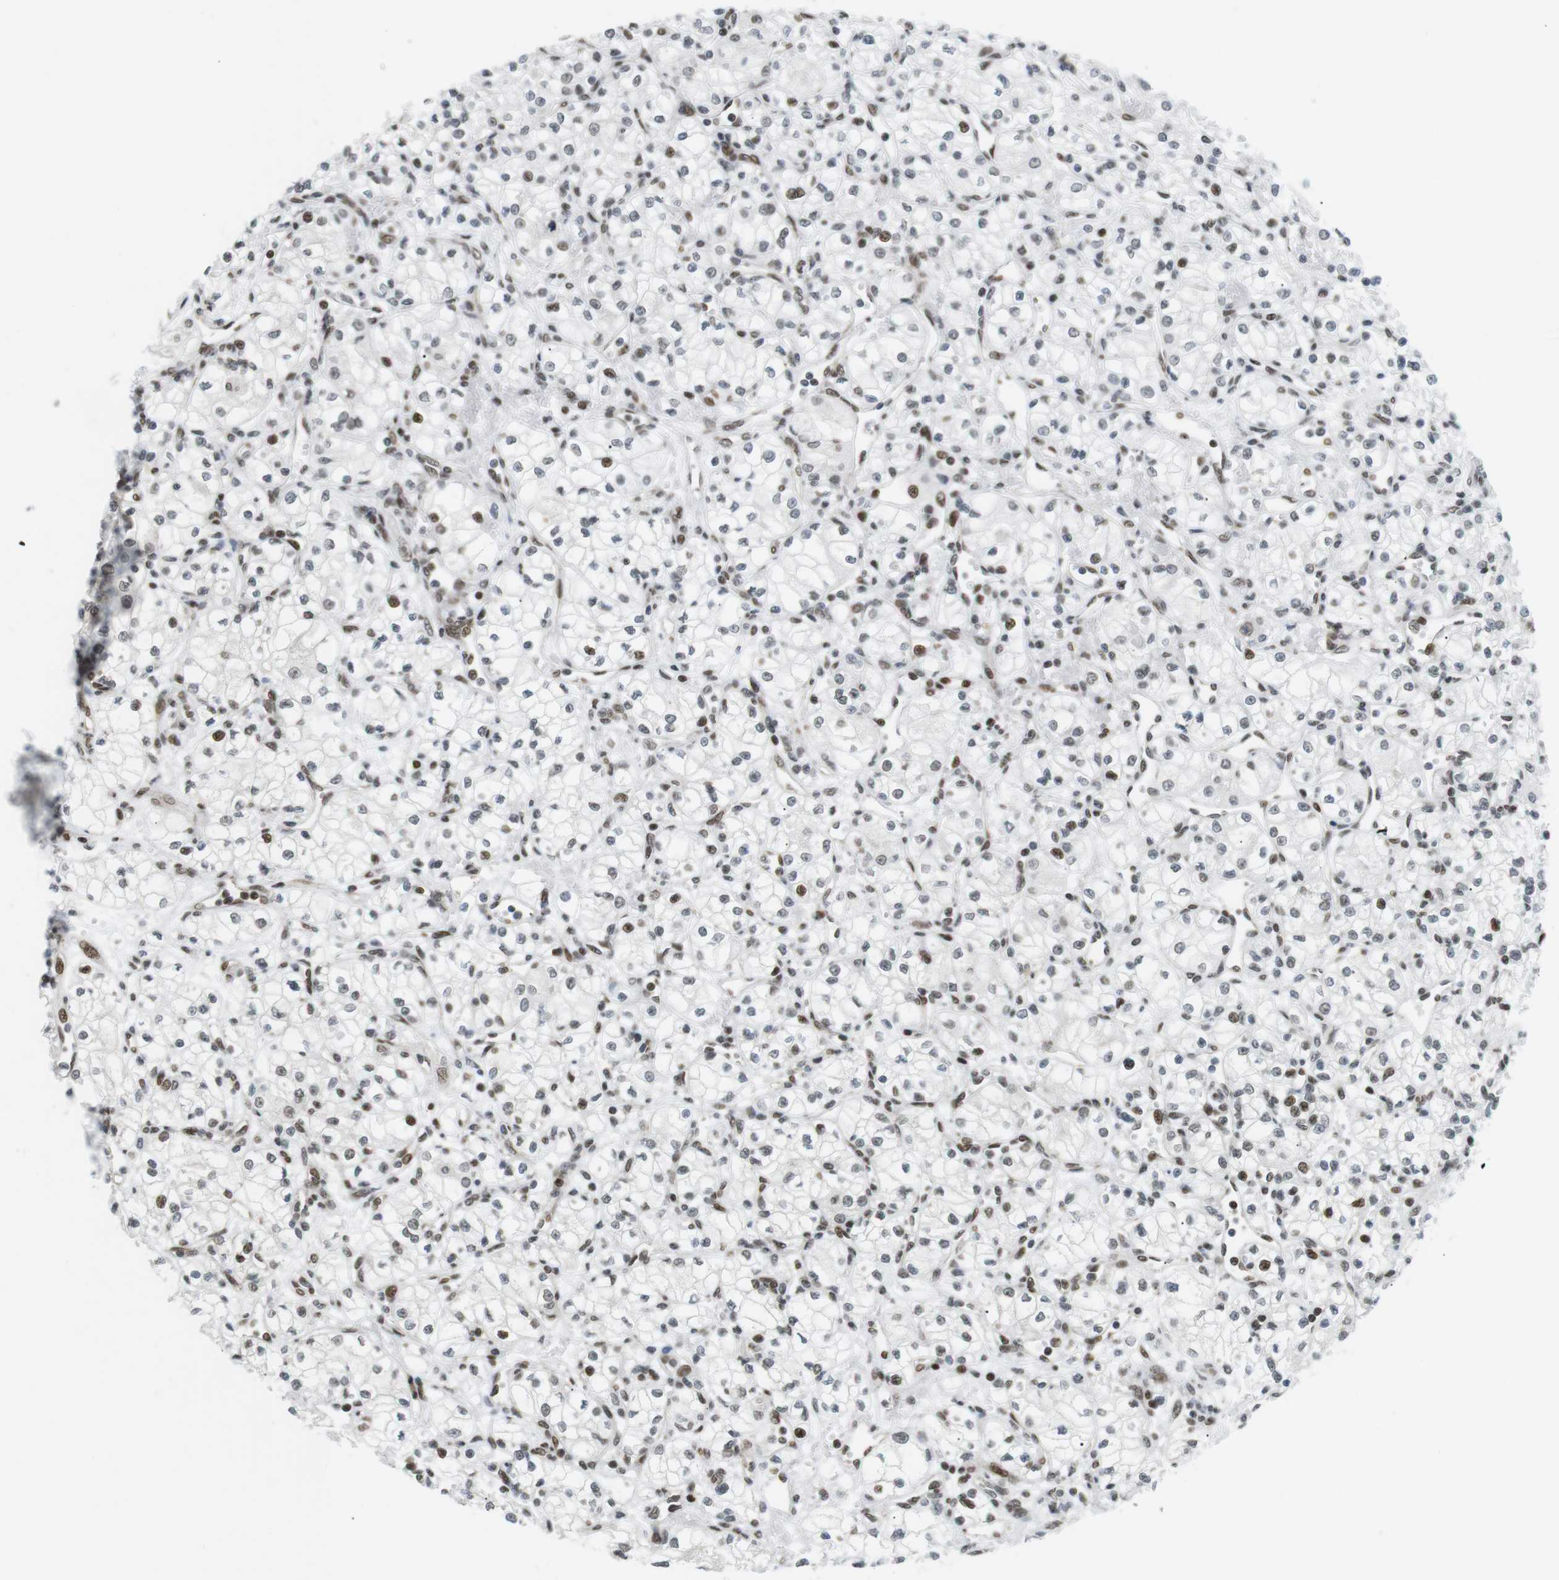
{"staining": {"intensity": "moderate", "quantity": "25%-75%", "location": "nuclear"}, "tissue": "renal cancer", "cell_type": "Tumor cells", "image_type": "cancer", "snomed": [{"axis": "morphology", "description": "Normal tissue, NOS"}, {"axis": "morphology", "description": "Adenocarcinoma, NOS"}, {"axis": "topography", "description": "Kidney"}], "caption": "Brown immunohistochemical staining in human renal cancer (adenocarcinoma) shows moderate nuclear positivity in approximately 25%-75% of tumor cells.", "gene": "CDC27", "patient": {"sex": "male", "age": 59}}